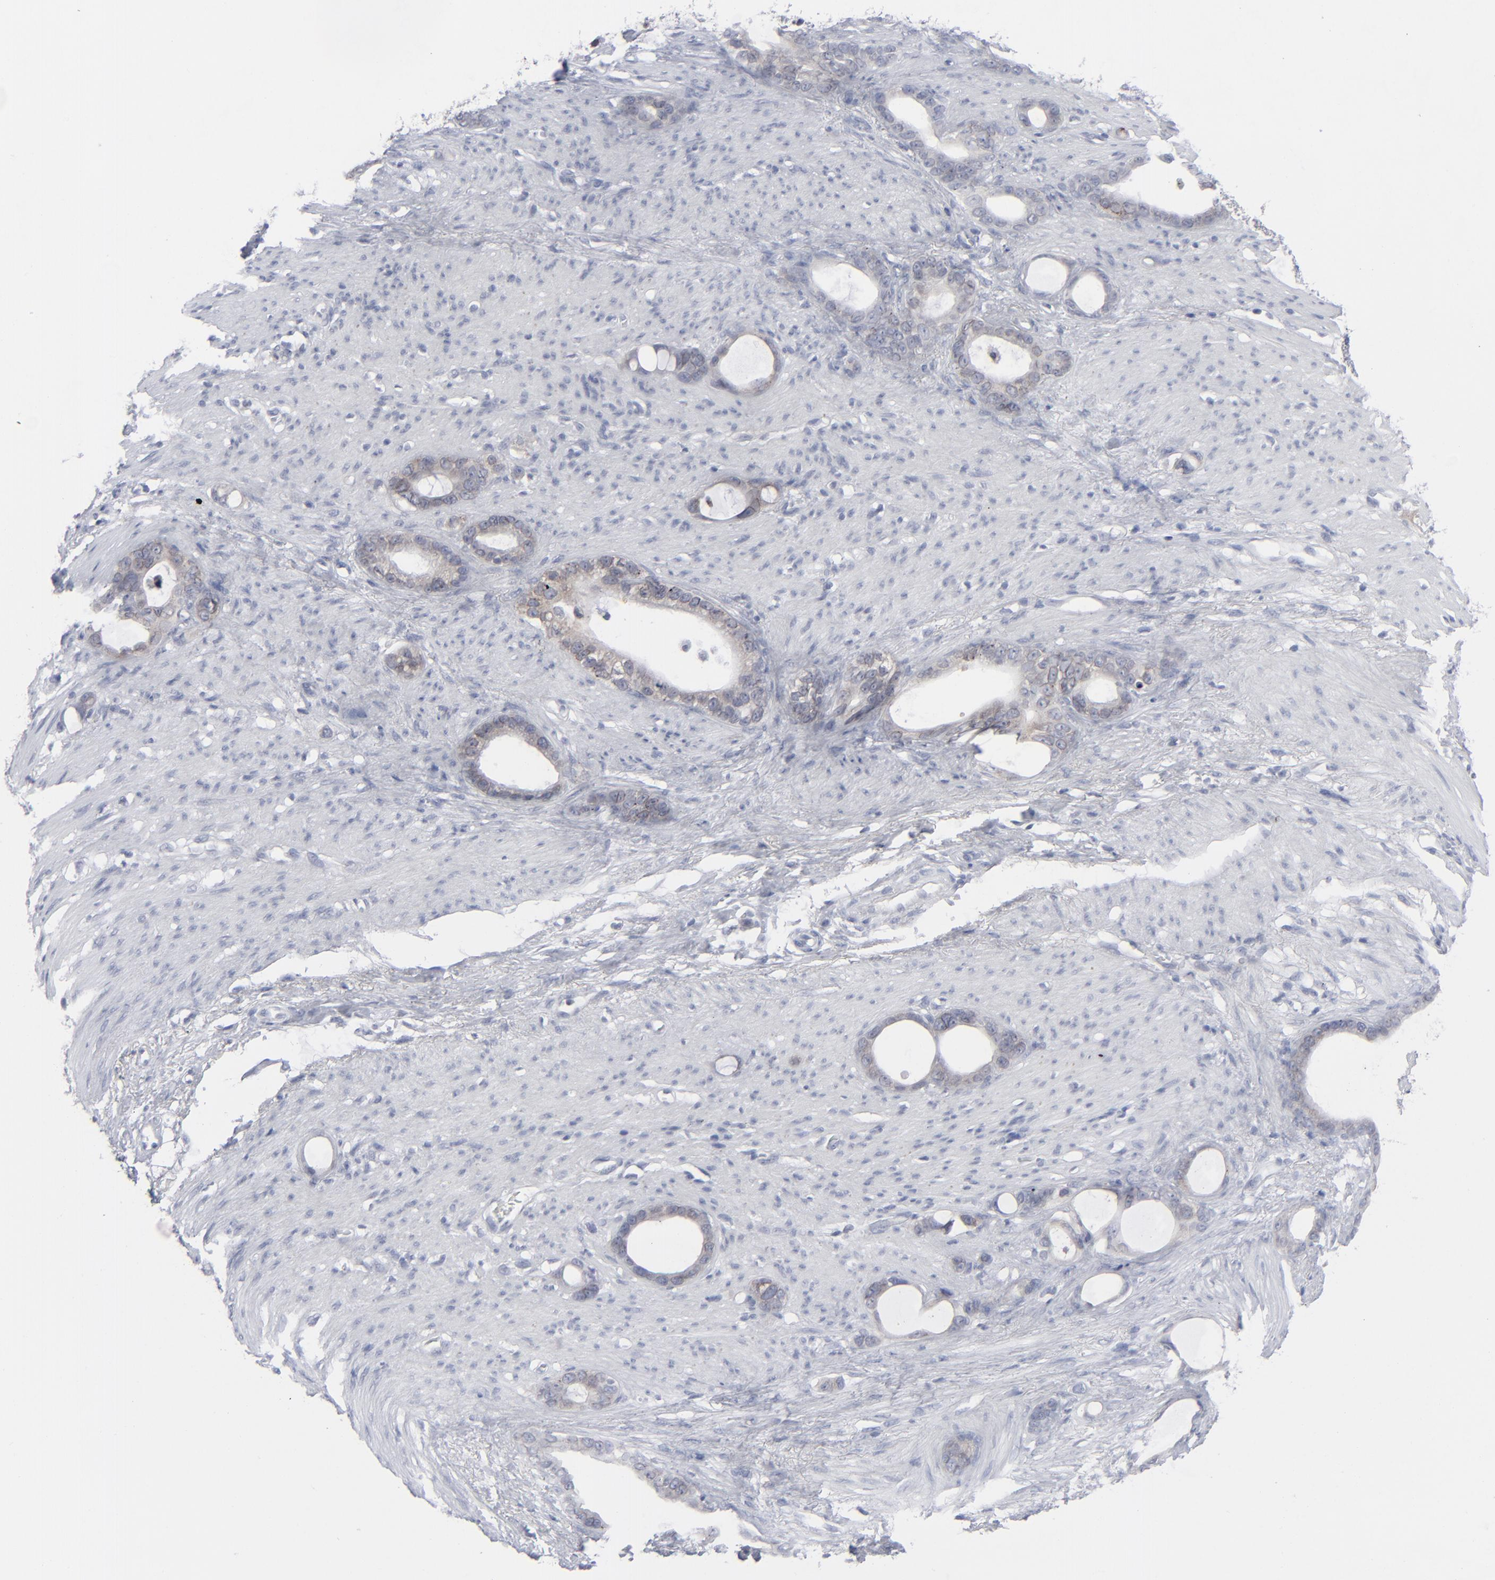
{"staining": {"intensity": "negative", "quantity": "none", "location": "none"}, "tissue": "stomach cancer", "cell_type": "Tumor cells", "image_type": "cancer", "snomed": [{"axis": "morphology", "description": "Adenocarcinoma, NOS"}, {"axis": "topography", "description": "Stomach"}], "caption": "Immunohistochemistry (IHC) image of neoplastic tissue: stomach cancer (adenocarcinoma) stained with DAB demonstrates no significant protein expression in tumor cells. (Stains: DAB IHC with hematoxylin counter stain, Microscopy: brightfield microscopy at high magnification).", "gene": "NUP88", "patient": {"sex": "female", "age": 75}}